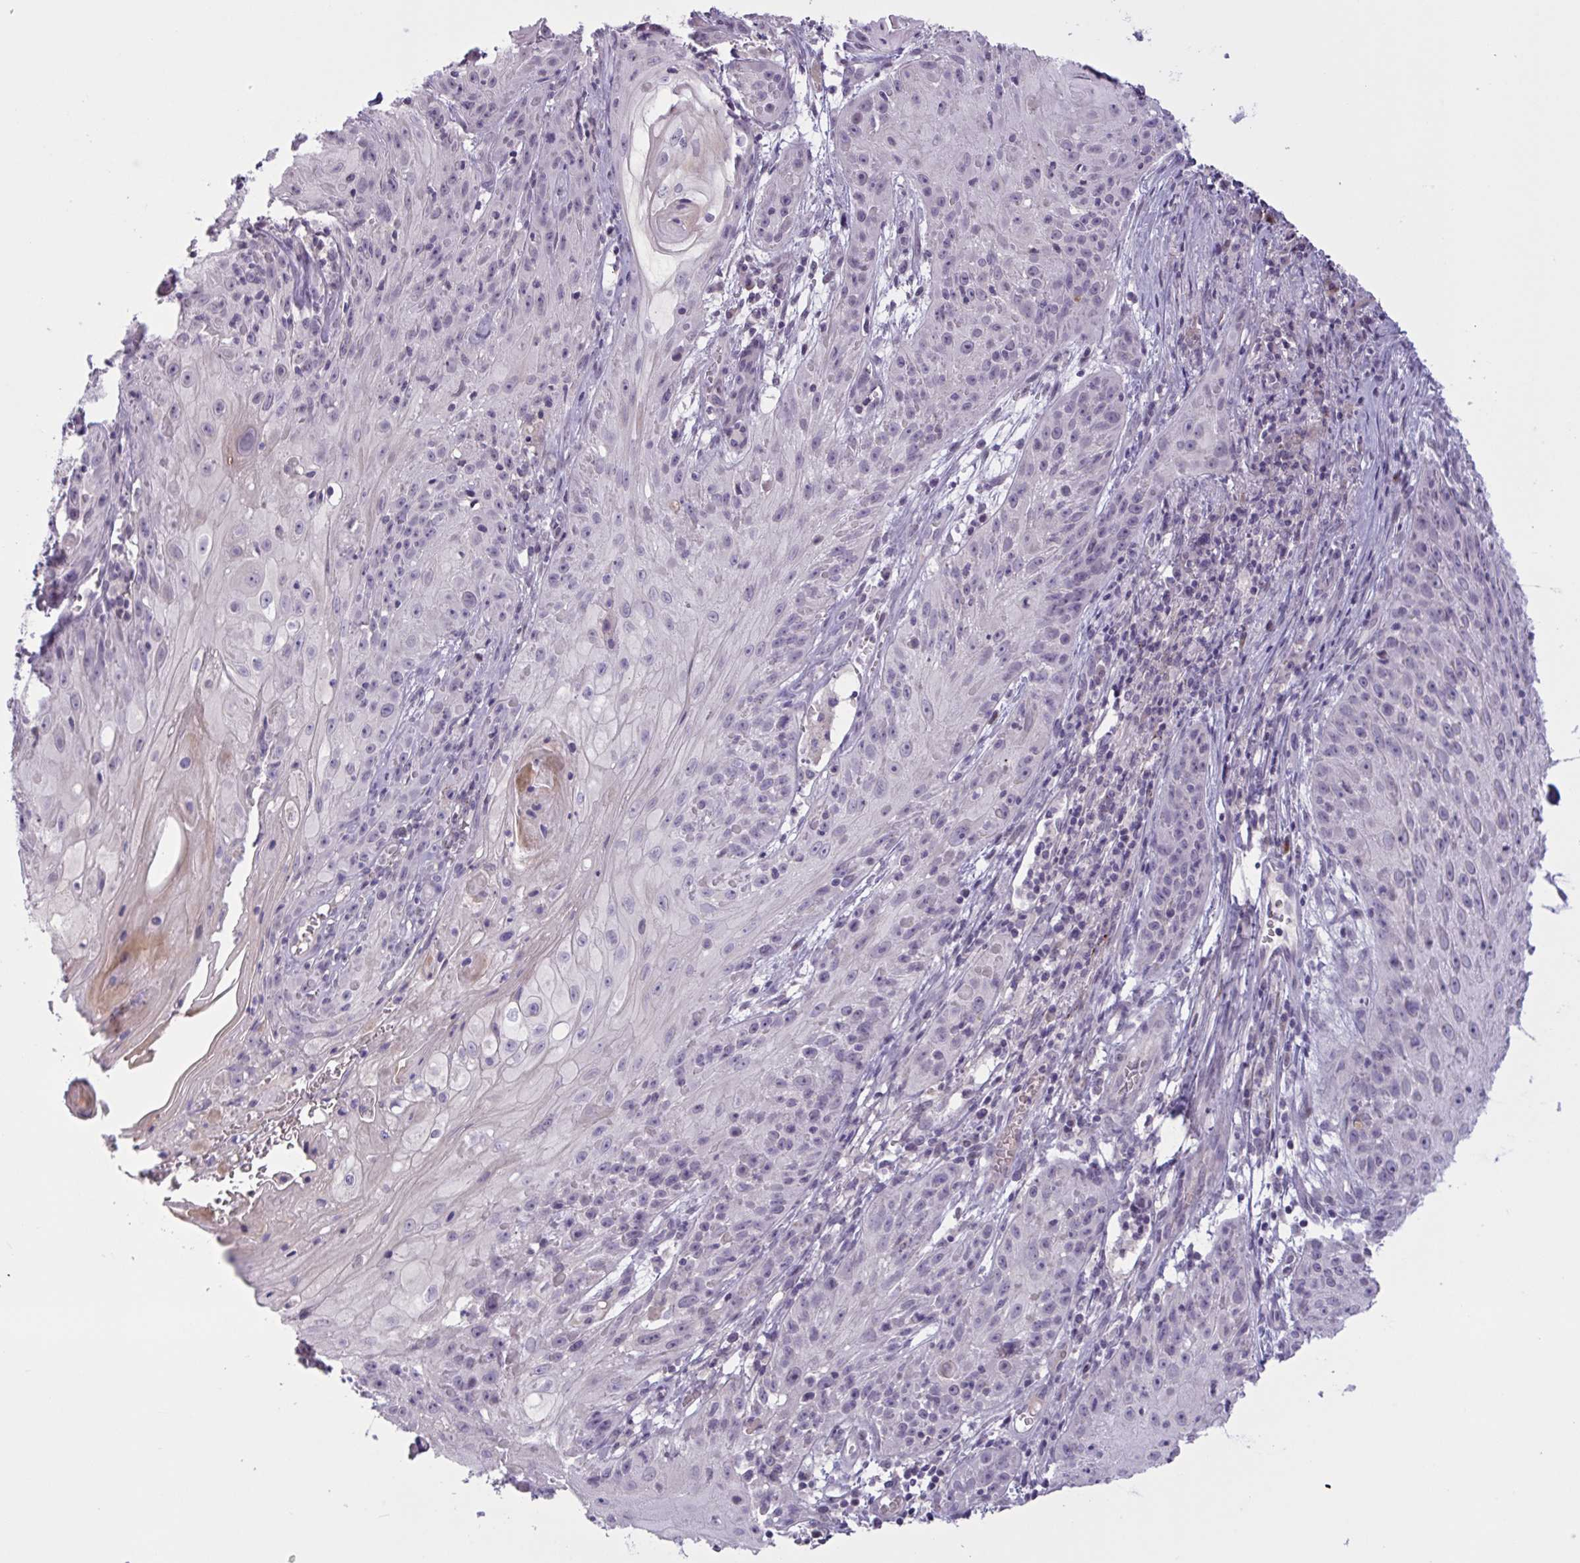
{"staining": {"intensity": "negative", "quantity": "none", "location": "none"}, "tissue": "skin cancer", "cell_type": "Tumor cells", "image_type": "cancer", "snomed": [{"axis": "morphology", "description": "Squamous cell carcinoma, NOS"}, {"axis": "topography", "description": "Skin"}, {"axis": "topography", "description": "Vulva"}], "caption": "This is an immunohistochemistry micrograph of human skin cancer. There is no expression in tumor cells.", "gene": "RFPL4B", "patient": {"sex": "female", "age": 76}}